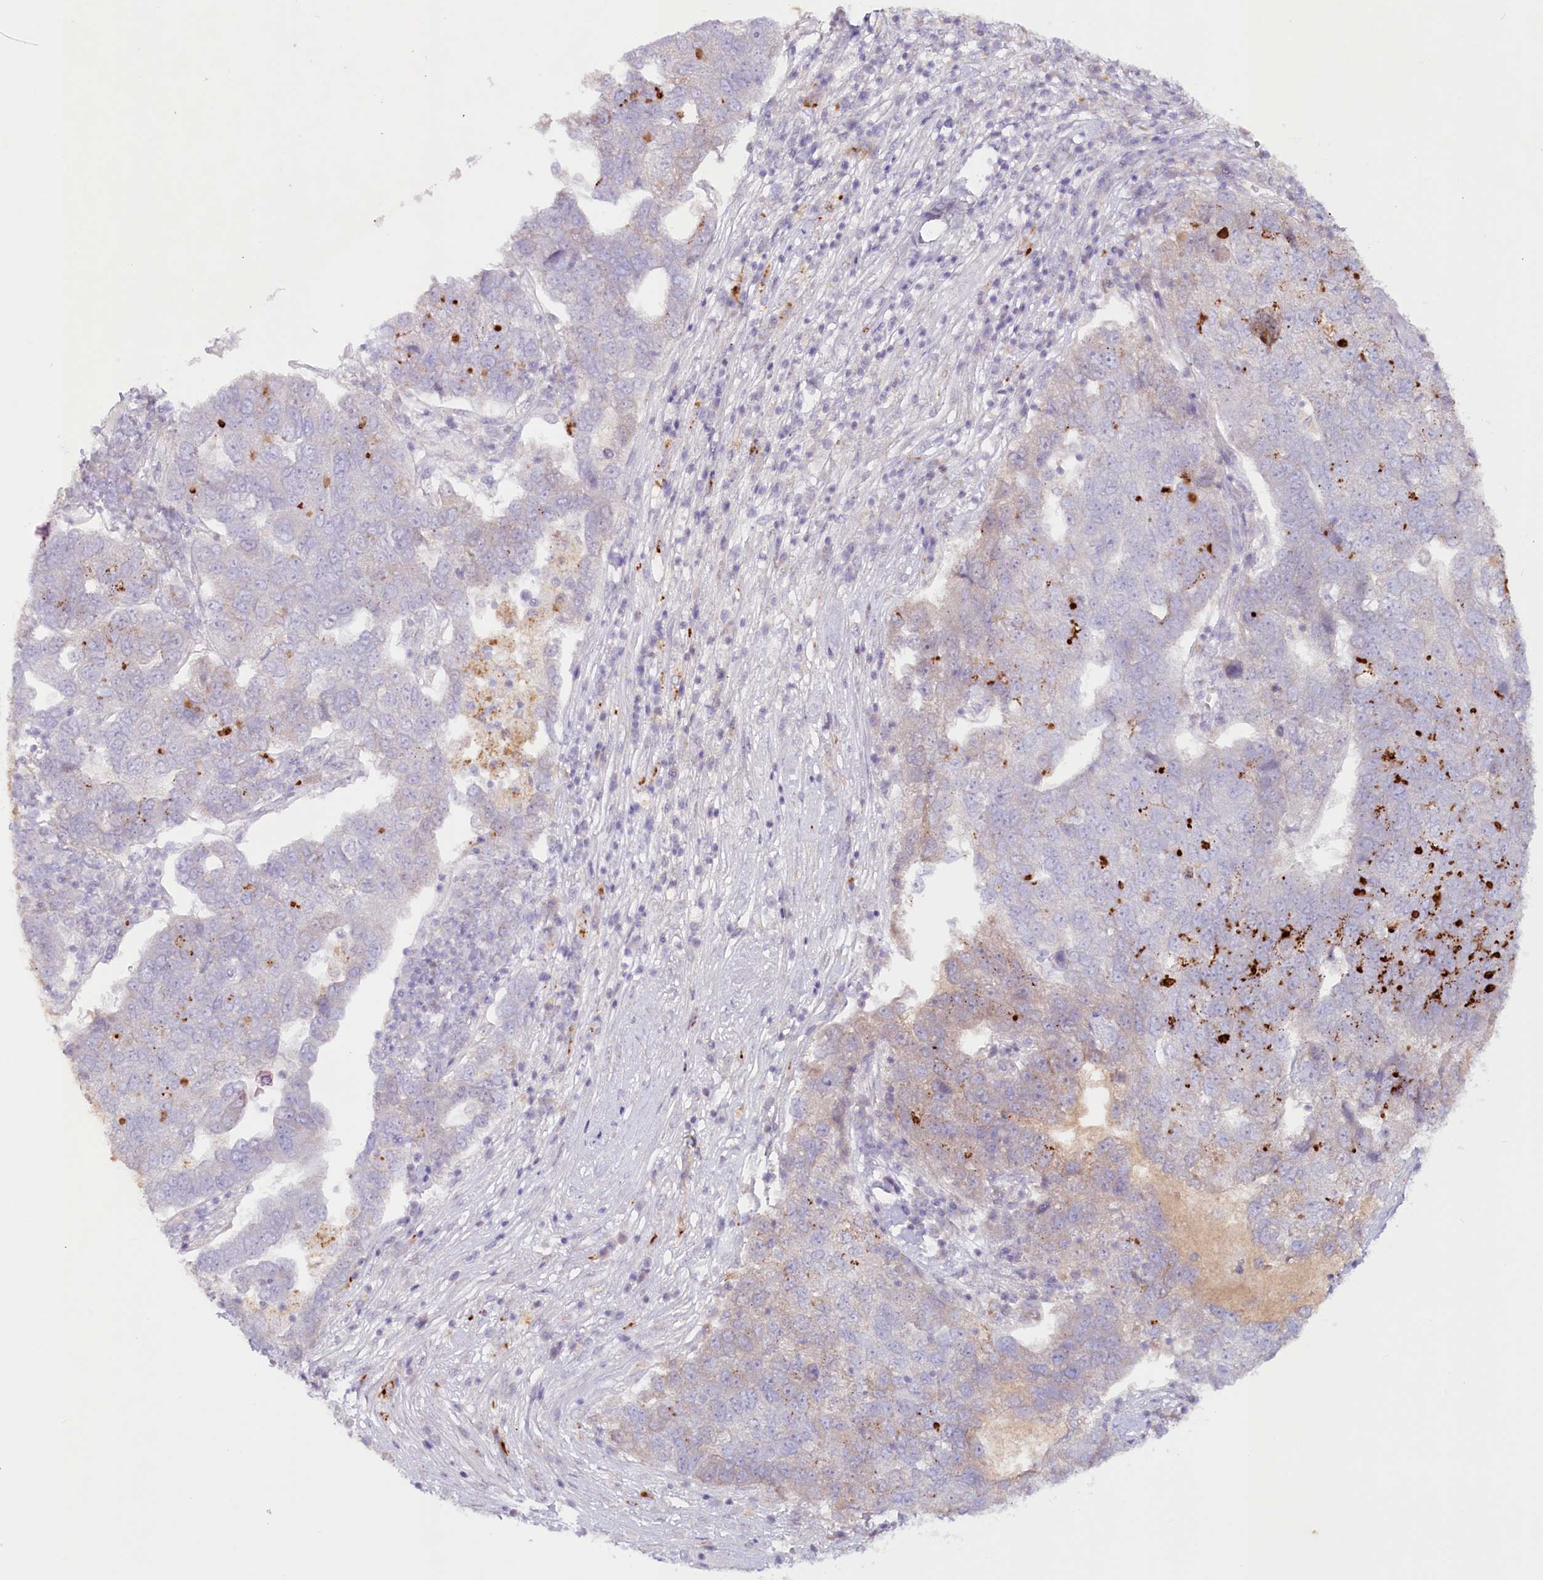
{"staining": {"intensity": "weak", "quantity": "<25%", "location": "cytoplasmic/membranous"}, "tissue": "pancreatic cancer", "cell_type": "Tumor cells", "image_type": "cancer", "snomed": [{"axis": "morphology", "description": "Adenocarcinoma, NOS"}, {"axis": "topography", "description": "Pancreas"}], "caption": "Tumor cells show no significant protein expression in pancreatic adenocarcinoma. The staining was performed using DAB (3,3'-diaminobenzidine) to visualize the protein expression in brown, while the nuclei were stained in blue with hematoxylin (Magnification: 20x).", "gene": "PSAPL1", "patient": {"sex": "female", "age": 61}}